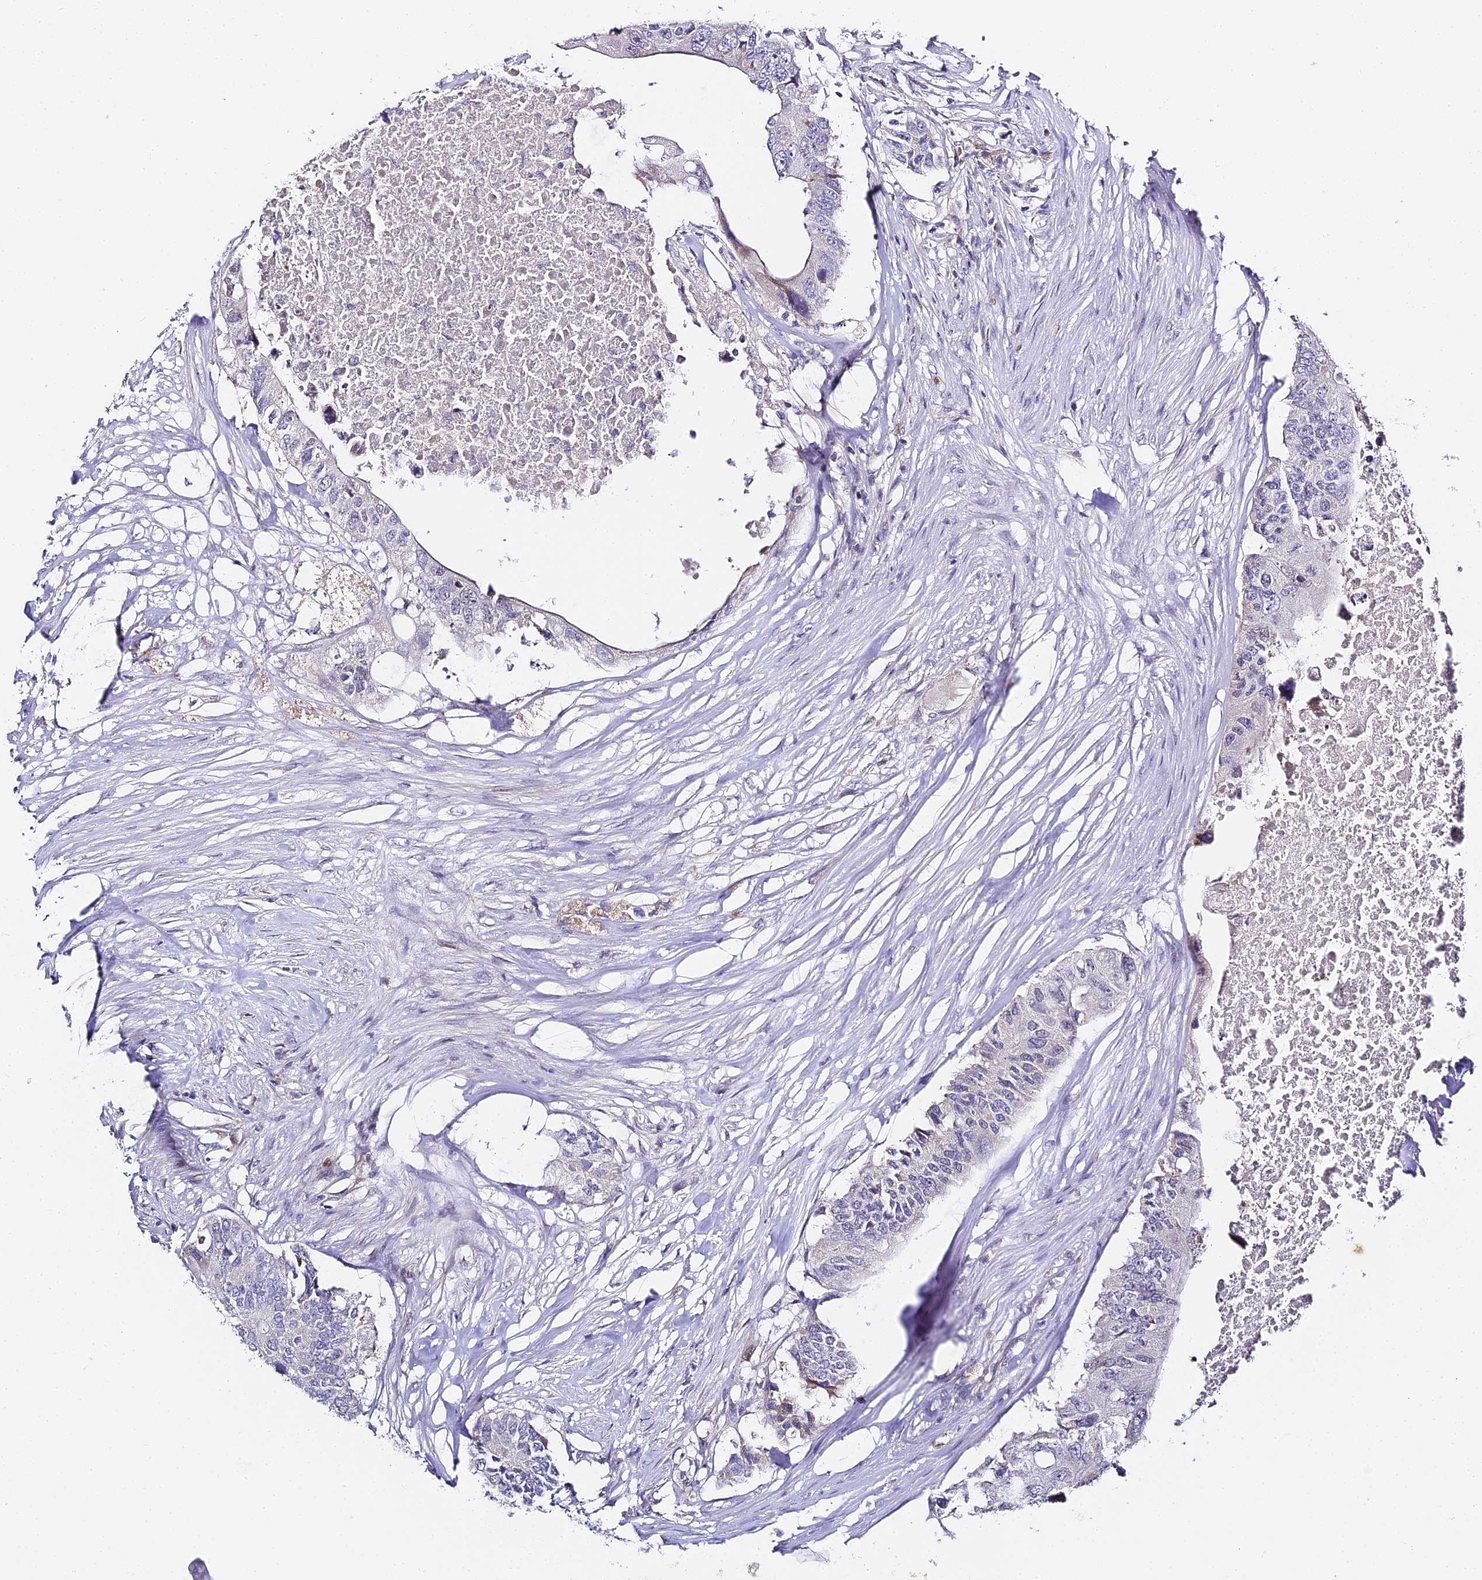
{"staining": {"intensity": "negative", "quantity": "none", "location": "none"}, "tissue": "colorectal cancer", "cell_type": "Tumor cells", "image_type": "cancer", "snomed": [{"axis": "morphology", "description": "Adenocarcinoma, NOS"}, {"axis": "topography", "description": "Colon"}], "caption": "A high-resolution photomicrograph shows IHC staining of colorectal adenocarcinoma, which reveals no significant positivity in tumor cells. (DAB (3,3'-diaminobenzidine) immunohistochemistry (IHC), high magnification).", "gene": "SERP1", "patient": {"sex": "male", "age": 71}}